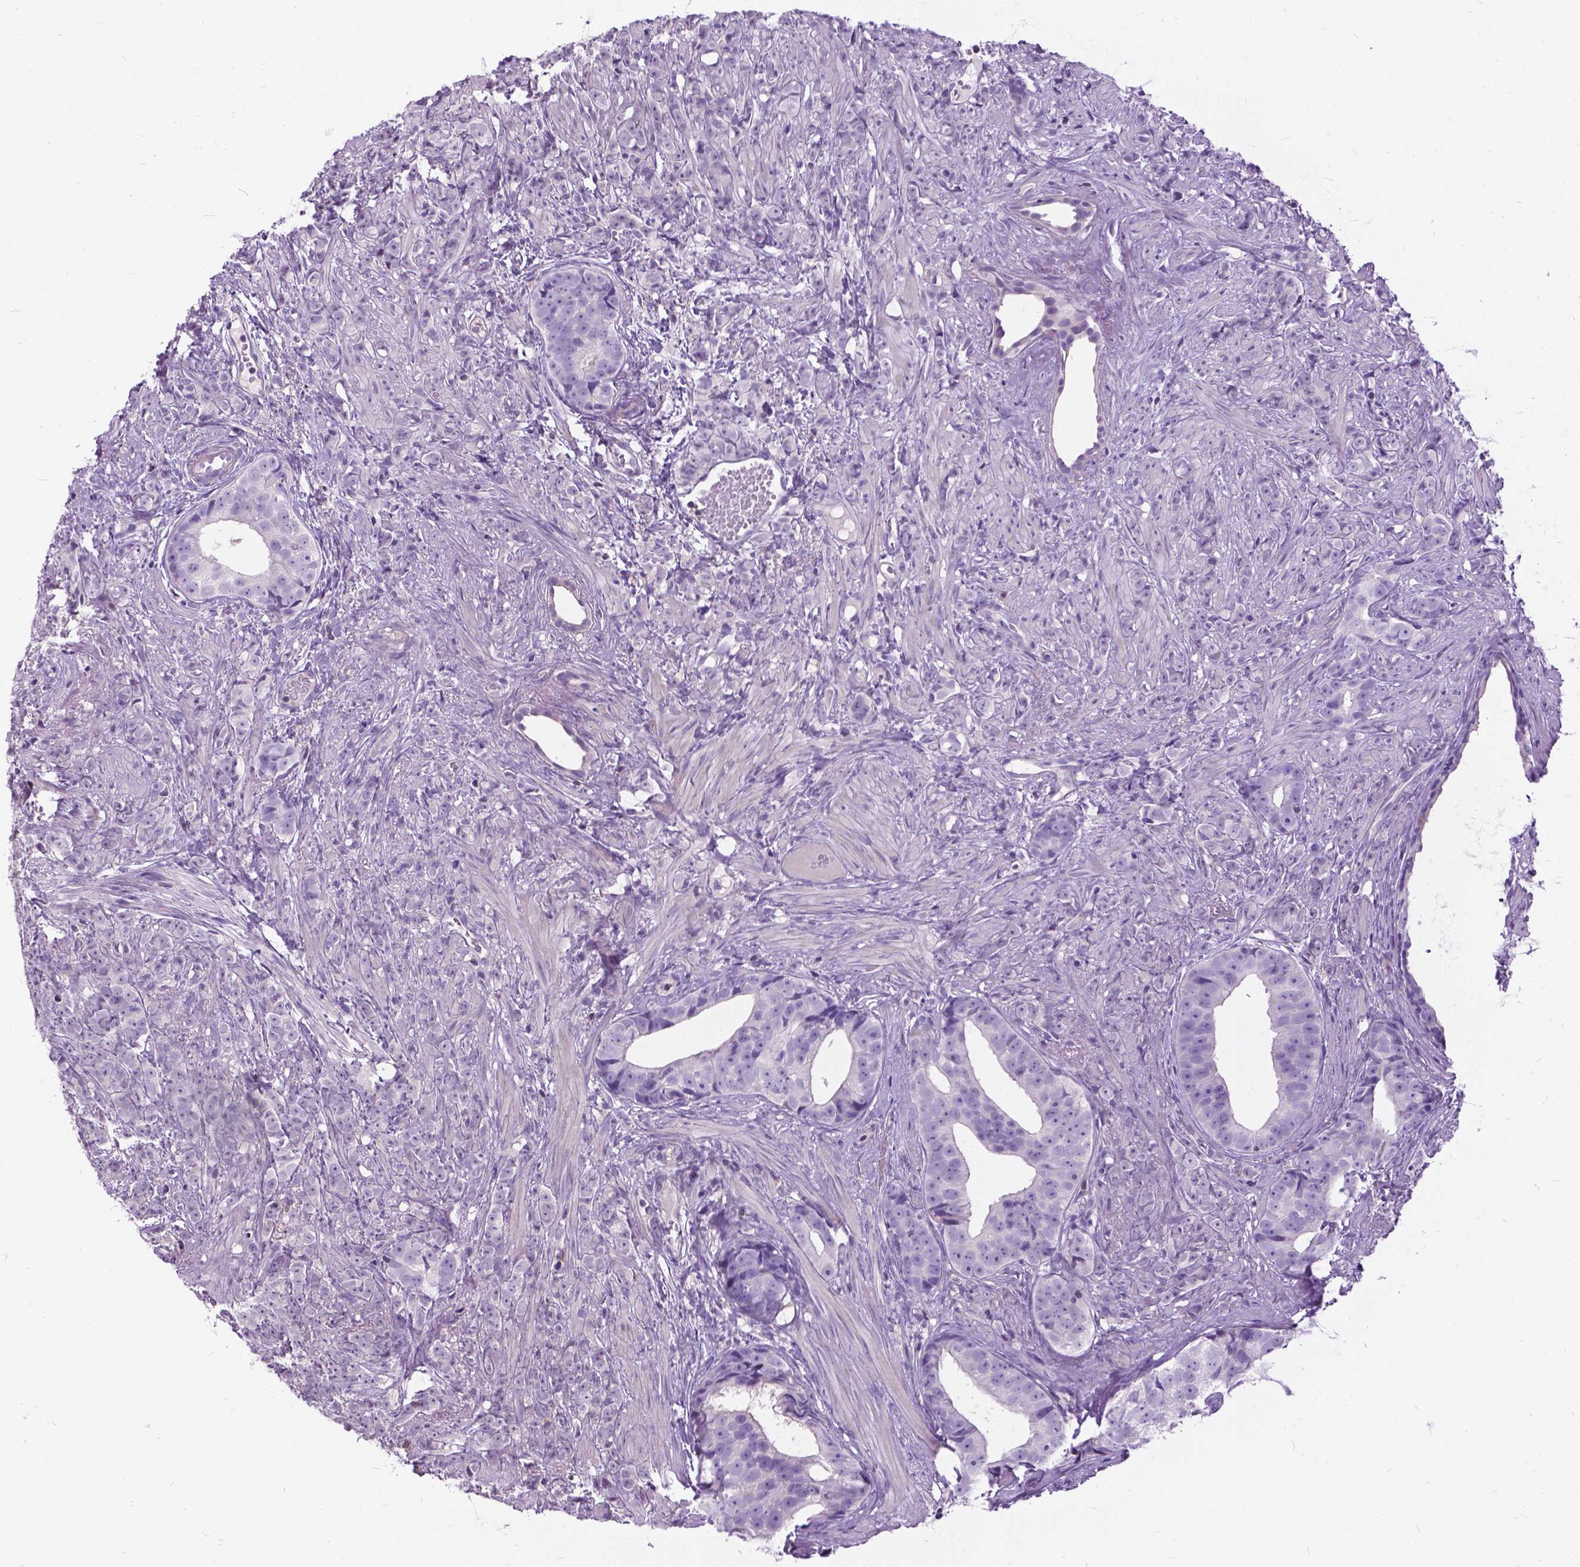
{"staining": {"intensity": "negative", "quantity": "none", "location": "none"}, "tissue": "prostate cancer", "cell_type": "Tumor cells", "image_type": "cancer", "snomed": [{"axis": "morphology", "description": "Adenocarcinoma, High grade"}, {"axis": "topography", "description": "Prostate"}], "caption": "An immunohistochemistry micrograph of prostate cancer is shown. There is no staining in tumor cells of prostate cancer. Nuclei are stained in blue.", "gene": "JAK3", "patient": {"sex": "male", "age": 81}}